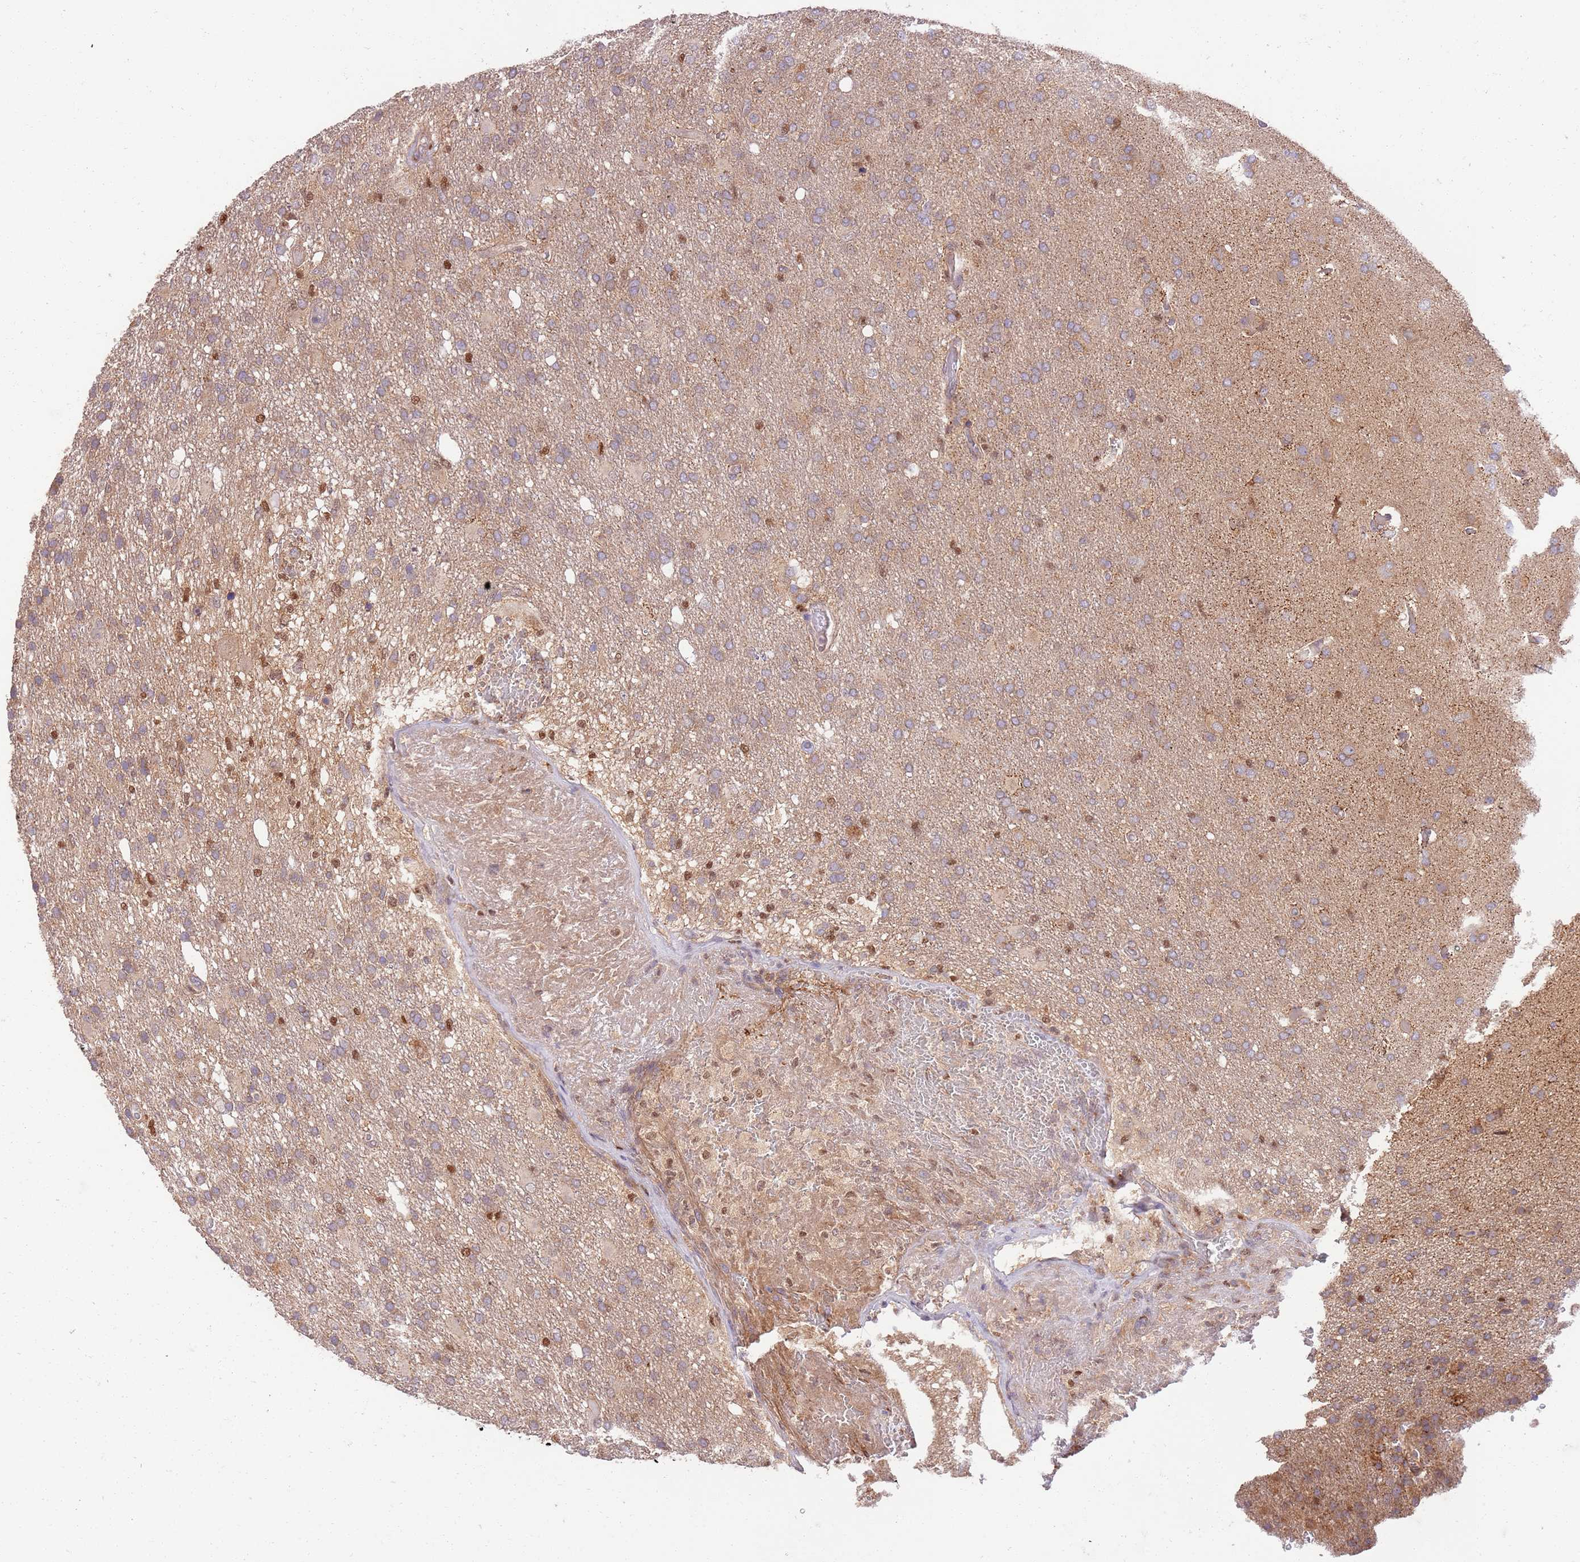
{"staining": {"intensity": "weak", "quantity": "25%-75%", "location": "cytoplasmic/membranous"}, "tissue": "glioma", "cell_type": "Tumor cells", "image_type": "cancer", "snomed": [{"axis": "morphology", "description": "Glioma, malignant, High grade"}, {"axis": "topography", "description": "Brain"}], "caption": "The image reveals staining of malignant glioma (high-grade), revealing weak cytoplasmic/membranous protein staining (brown color) within tumor cells. (Brightfield microscopy of DAB IHC at high magnification).", "gene": "OSBP", "patient": {"sex": "female", "age": 74}}